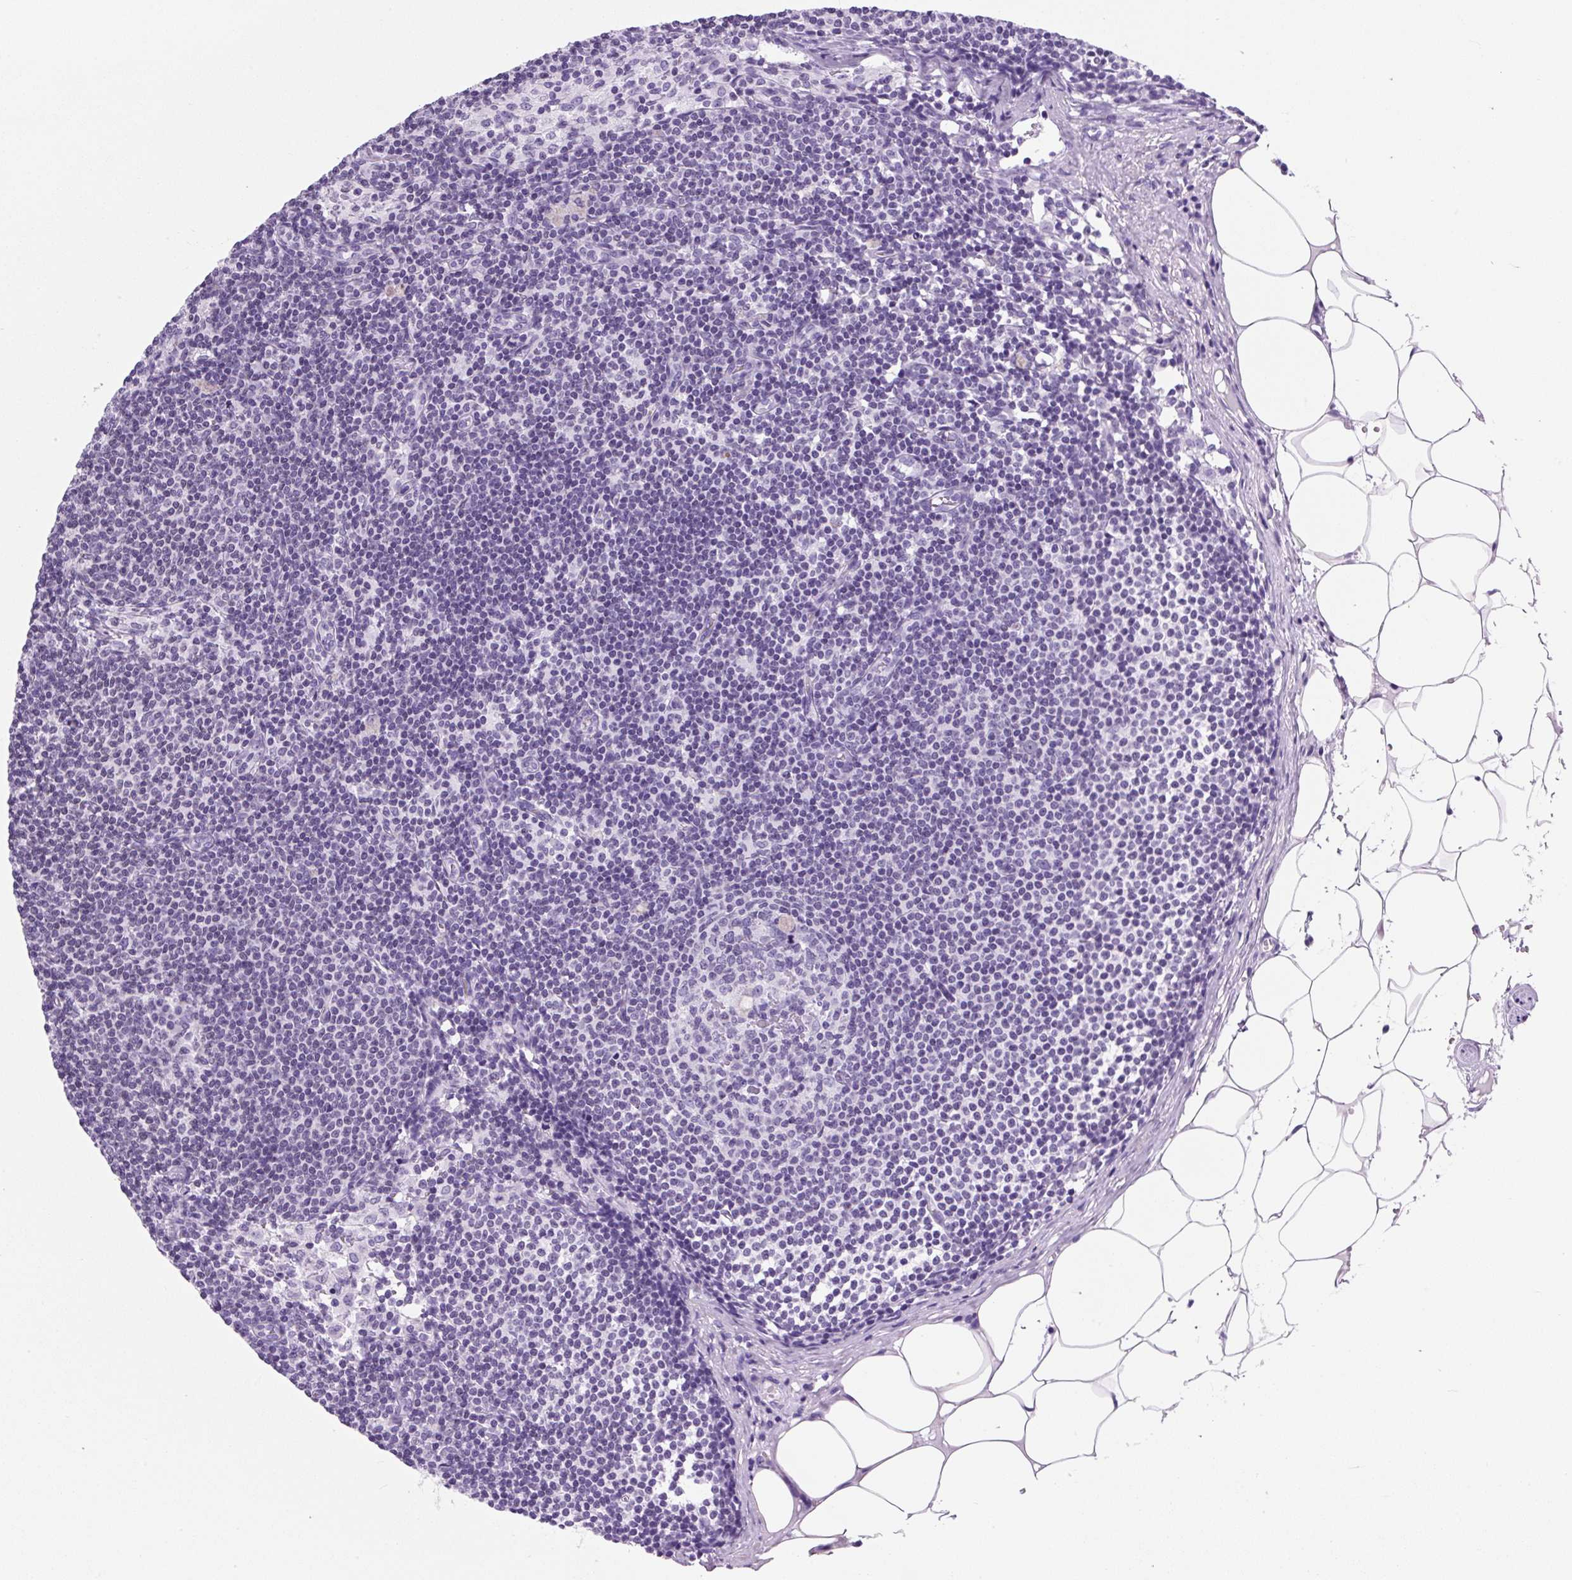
{"staining": {"intensity": "weak", "quantity": "<25%", "location": "nuclear"}, "tissue": "lymph node", "cell_type": "Germinal center cells", "image_type": "normal", "snomed": [{"axis": "morphology", "description": "Normal tissue, NOS"}, {"axis": "topography", "description": "Lymph node"}], "caption": "DAB (3,3'-diaminobenzidine) immunohistochemical staining of benign human lymph node shows no significant positivity in germinal center cells.", "gene": "VPREB1", "patient": {"sex": "male", "age": 49}}